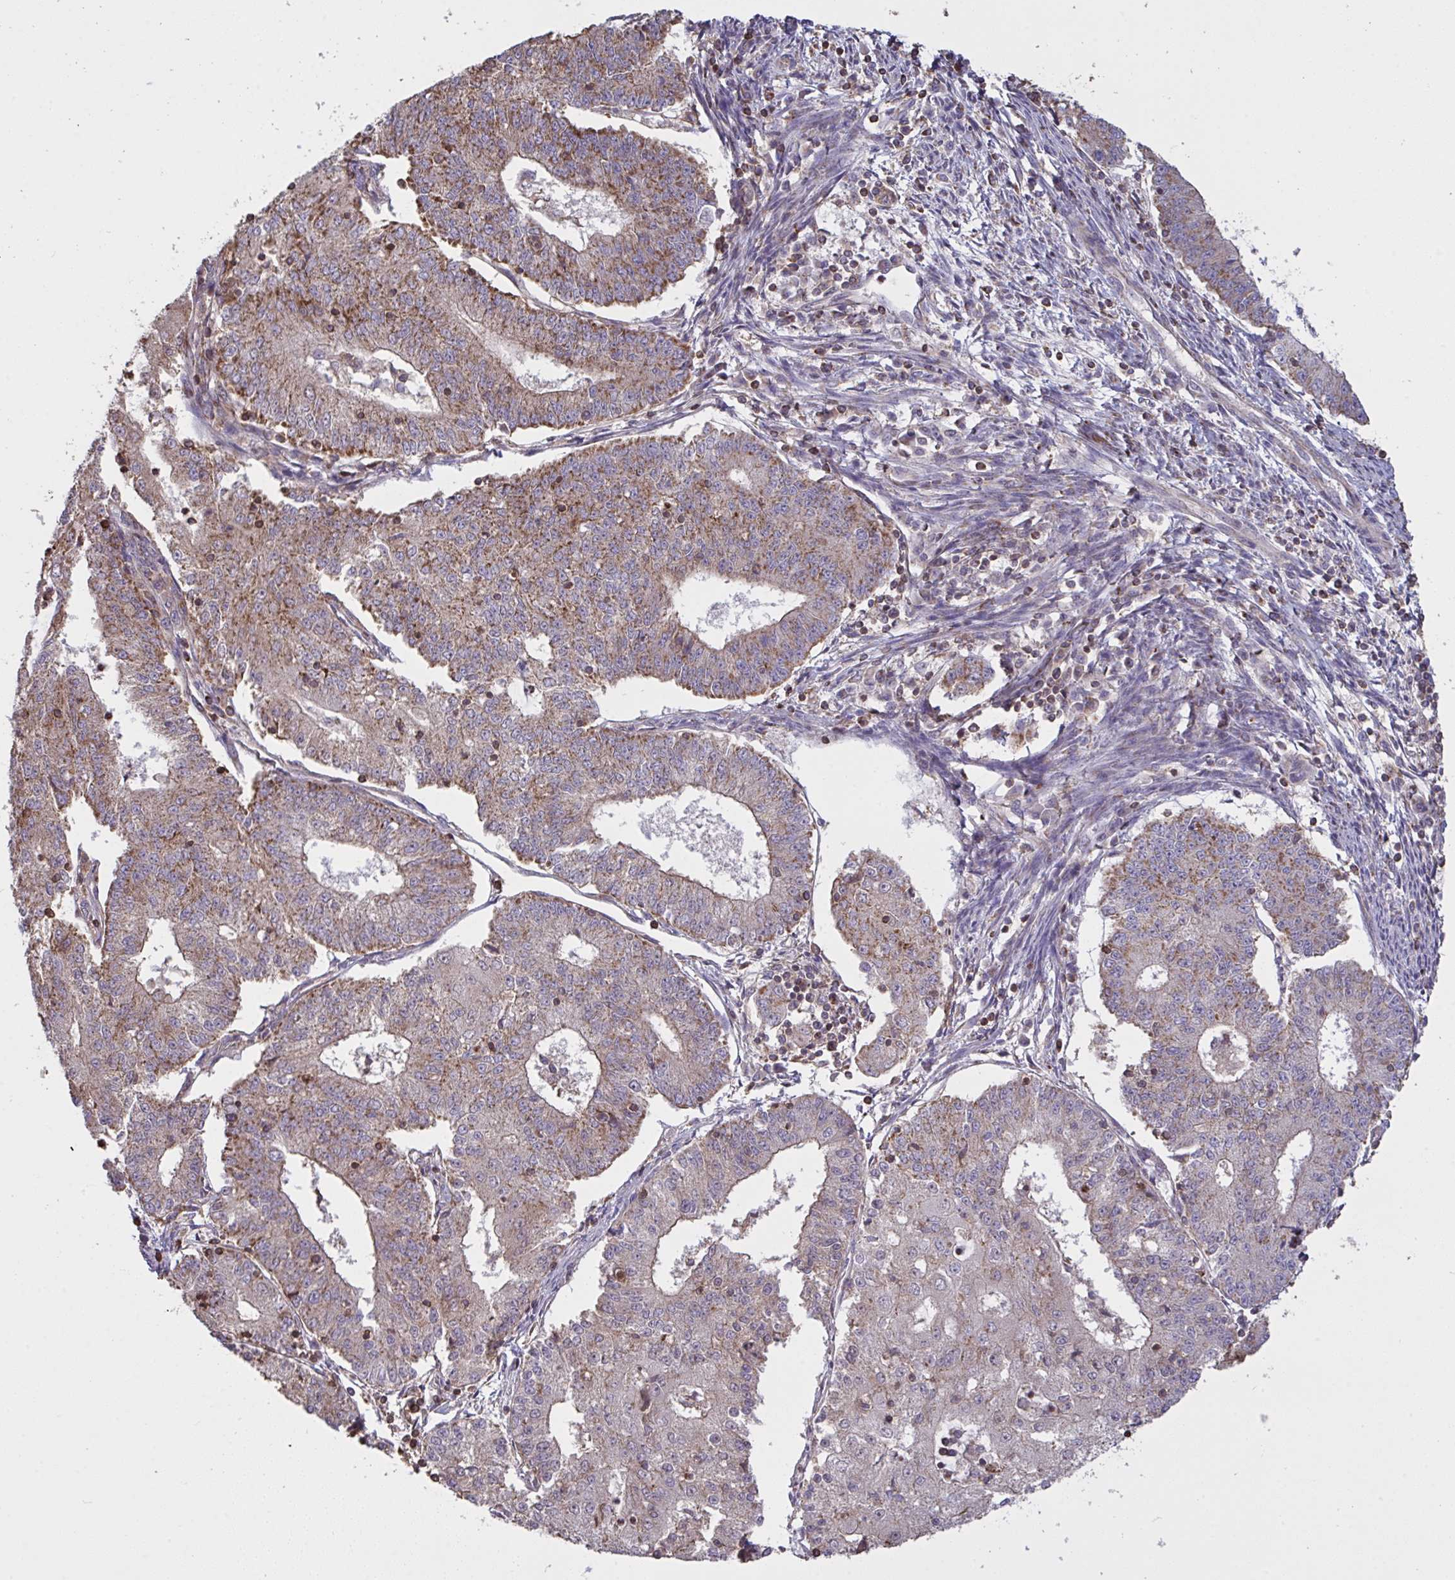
{"staining": {"intensity": "moderate", "quantity": "25%-75%", "location": "cytoplasmic/membranous"}, "tissue": "endometrial cancer", "cell_type": "Tumor cells", "image_type": "cancer", "snomed": [{"axis": "morphology", "description": "Adenocarcinoma, NOS"}, {"axis": "topography", "description": "Endometrium"}], "caption": "This is a micrograph of immunohistochemistry (IHC) staining of endometrial cancer, which shows moderate expression in the cytoplasmic/membranous of tumor cells.", "gene": "MICOS10", "patient": {"sex": "female", "age": 56}}